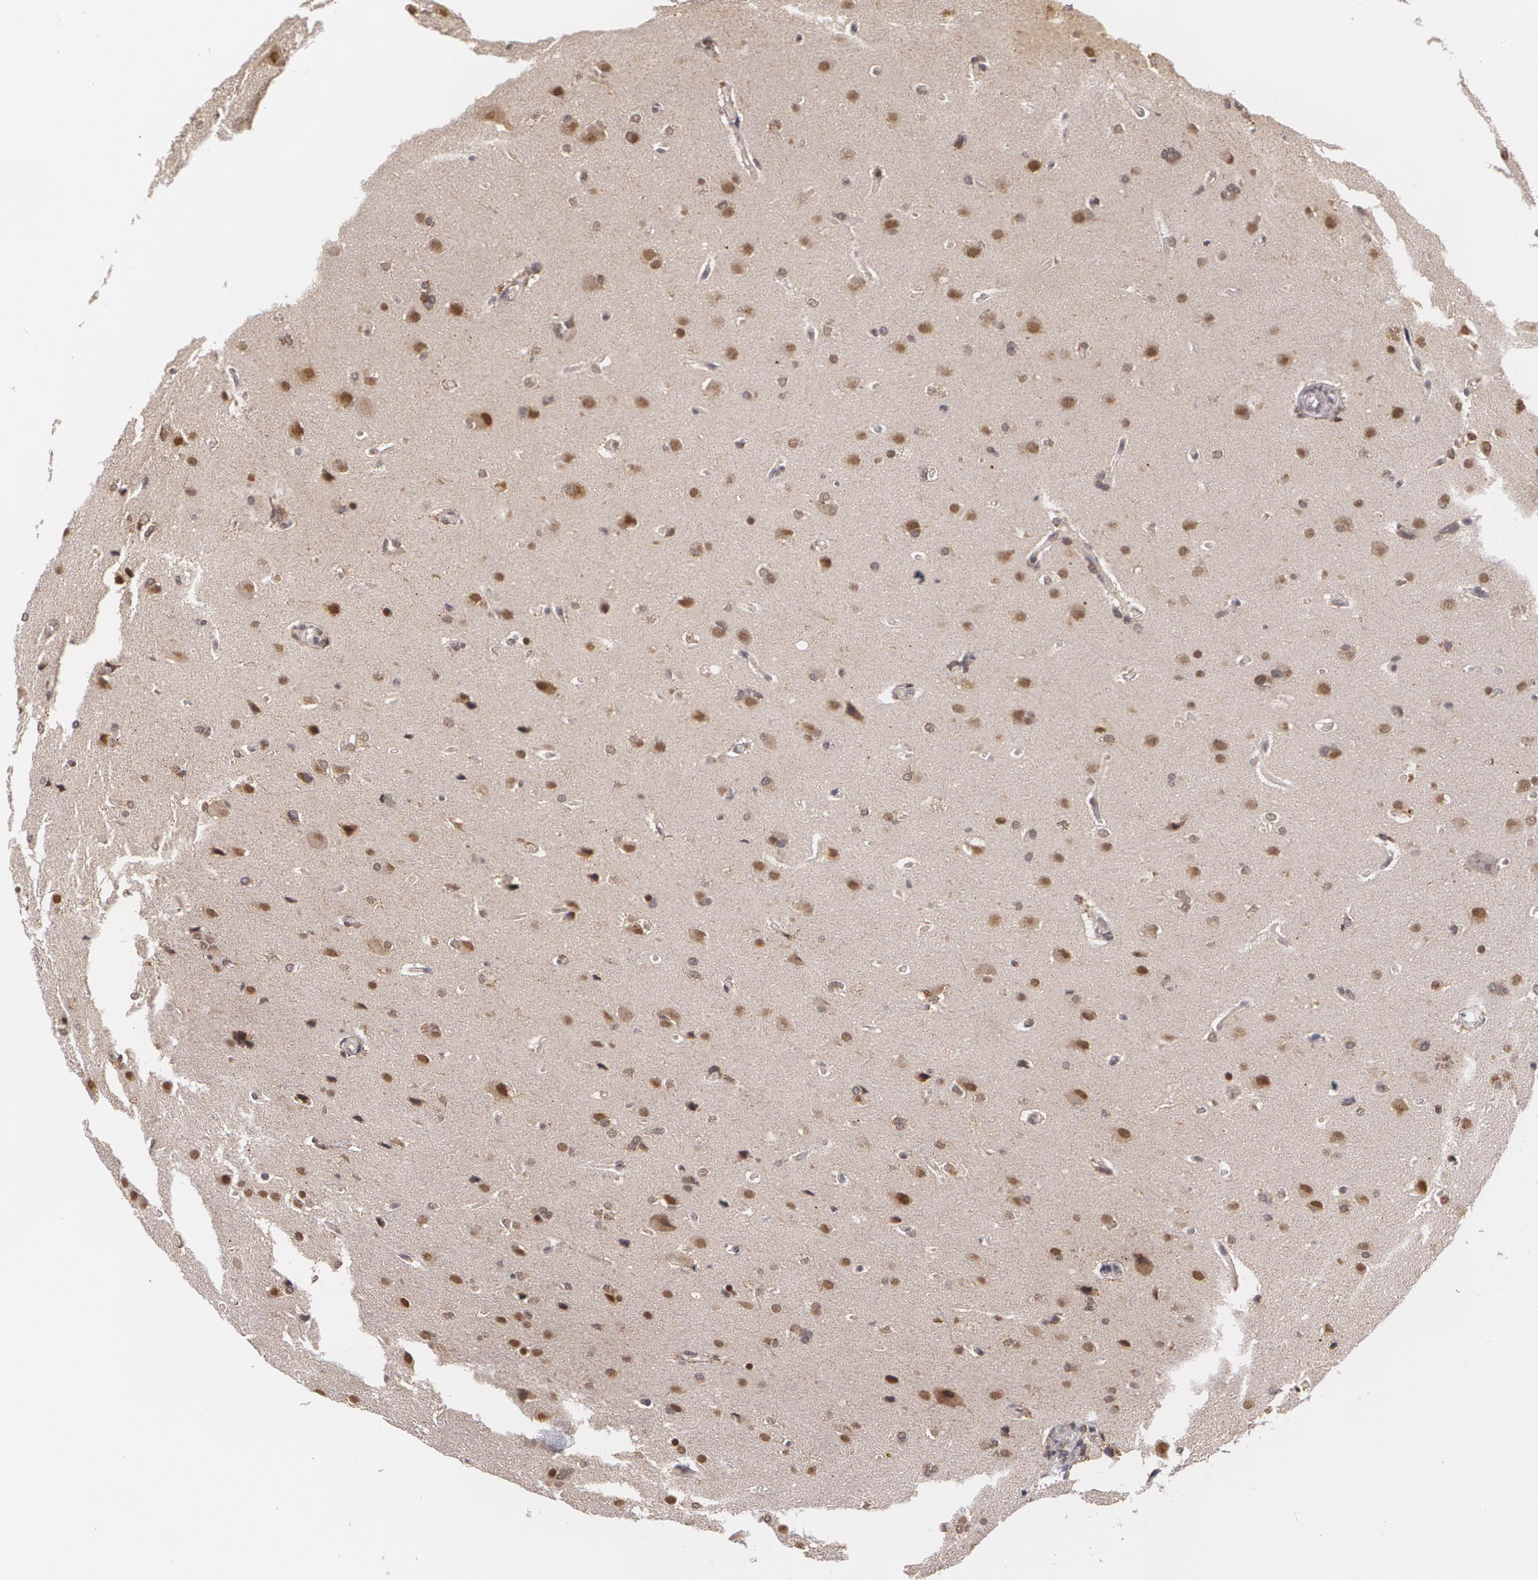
{"staining": {"intensity": "moderate", "quantity": "25%-75%", "location": "nuclear"}, "tissue": "glioma", "cell_type": "Tumor cells", "image_type": "cancer", "snomed": [{"axis": "morphology", "description": "Glioma, malignant, High grade"}, {"axis": "topography", "description": "Brain"}], "caption": "Tumor cells demonstrate medium levels of moderate nuclear positivity in about 25%-75% of cells in human malignant glioma (high-grade).", "gene": "ALX1", "patient": {"sex": "male", "age": 68}}